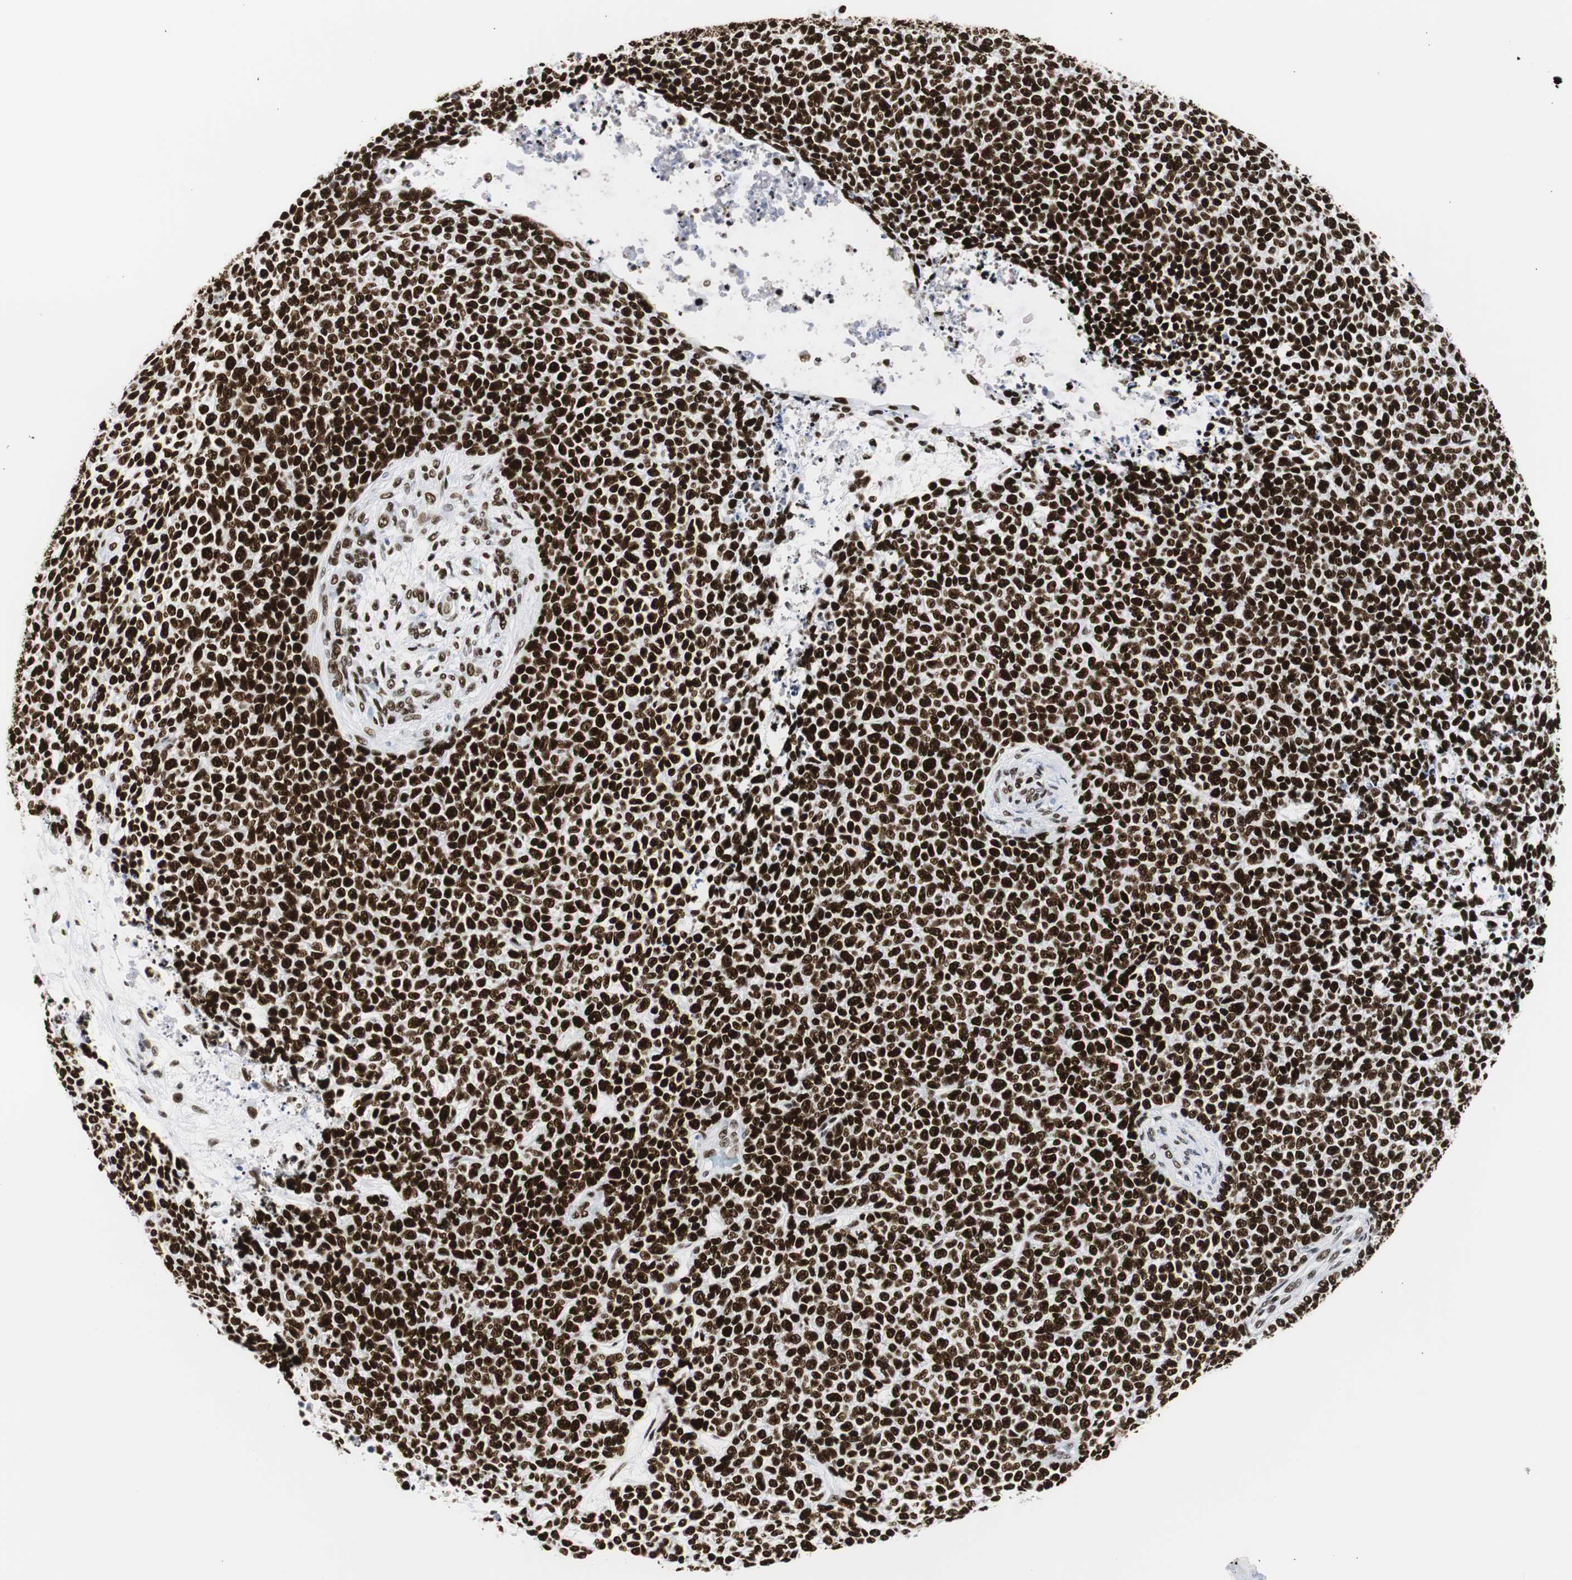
{"staining": {"intensity": "strong", "quantity": ">75%", "location": "nuclear"}, "tissue": "skin cancer", "cell_type": "Tumor cells", "image_type": "cancer", "snomed": [{"axis": "morphology", "description": "Basal cell carcinoma"}, {"axis": "topography", "description": "Skin"}], "caption": "A micrograph of skin cancer stained for a protein displays strong nuclear brown staining in tumor cells.", "gene": "HNRNPH2", "patient": {"sex": "female", "age": 84}}